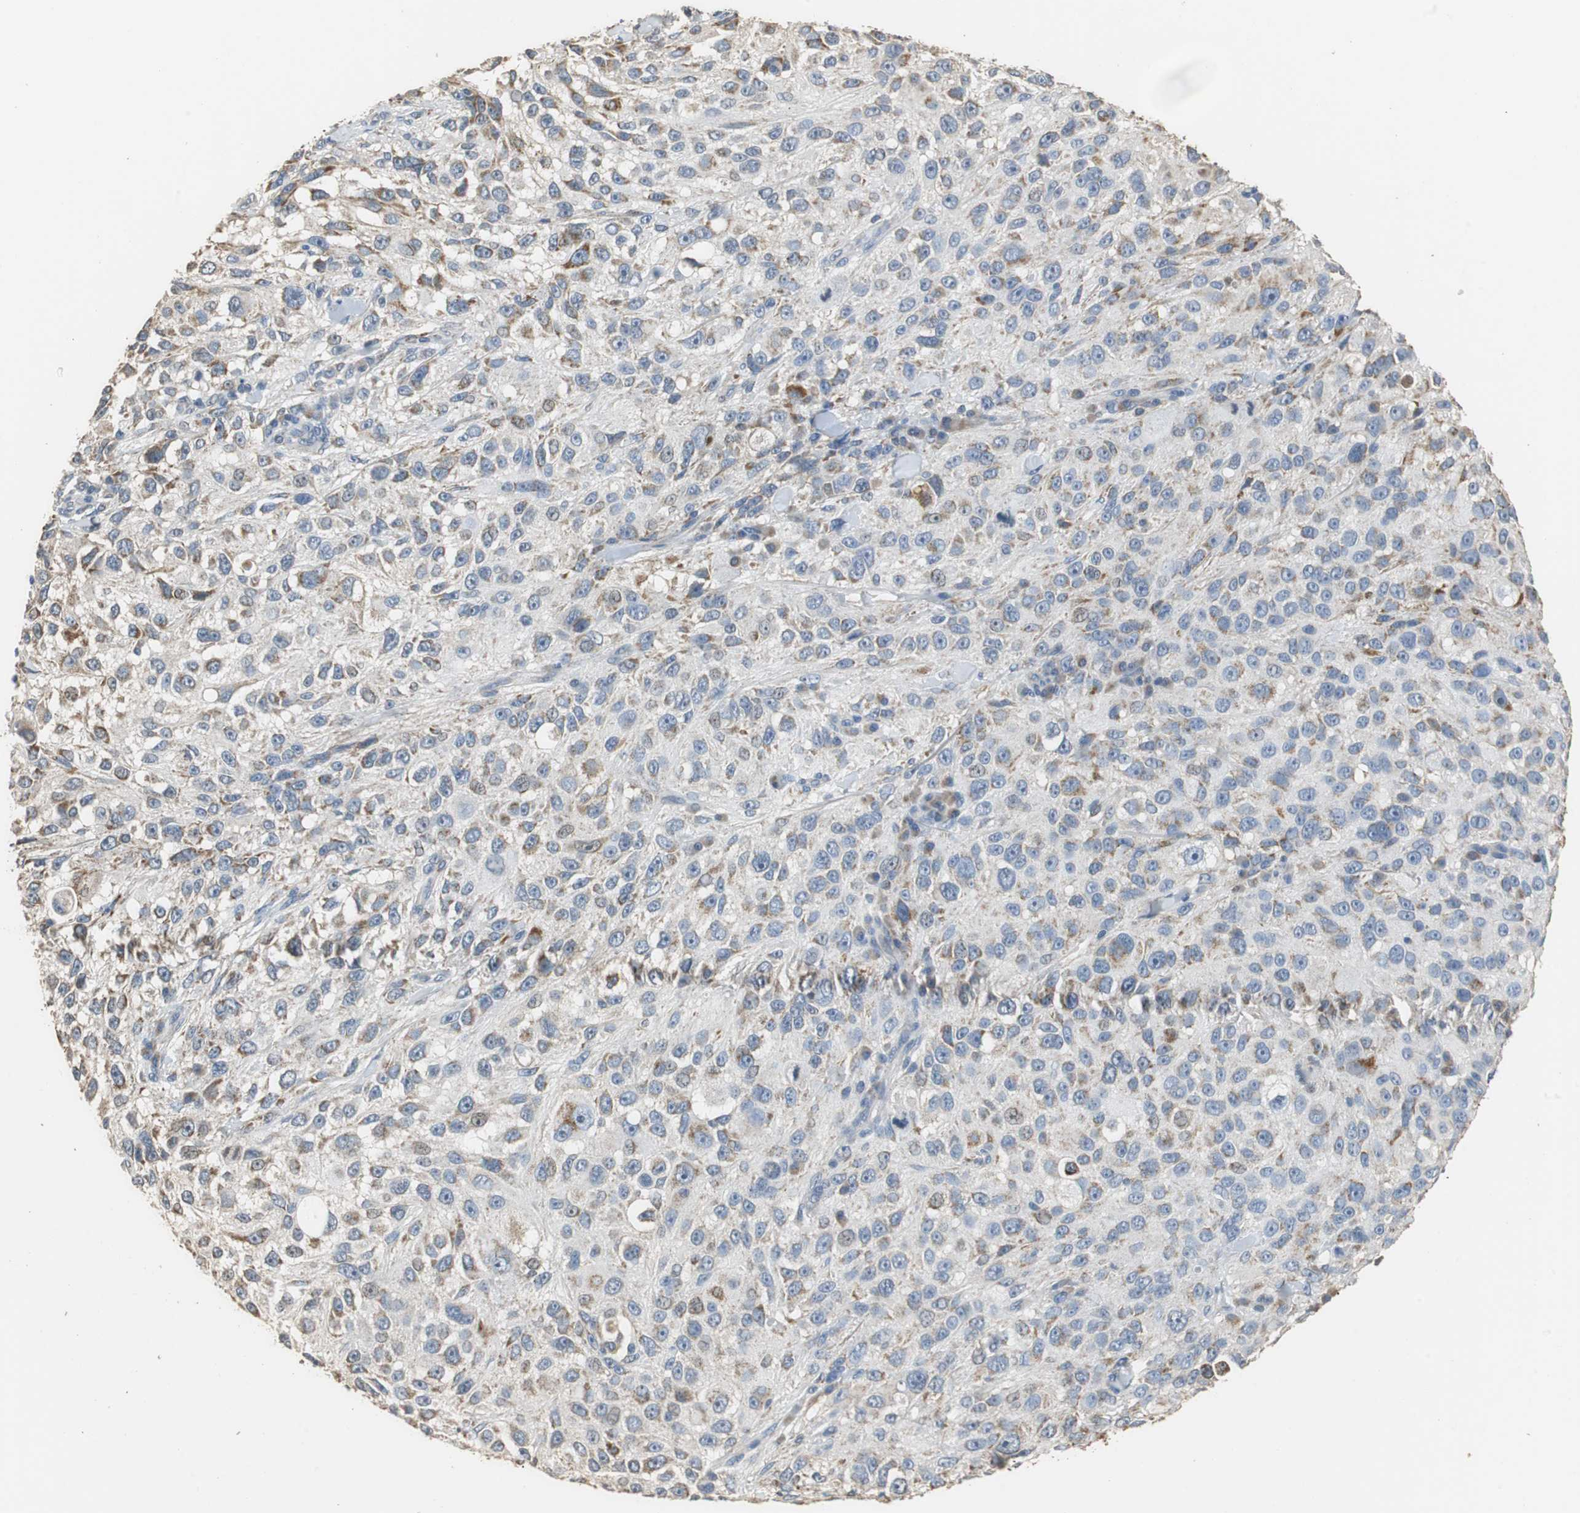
{"staining": {"intensity": "moderate", "quantity": "25%-75%", "location": "cytoplasmic/membranous"}, "tissue": "melanoma", "cell_type": "Tumor cells", "image_type": "cancer", "snomed": [{"axis": "morphology", "description": "Necrosis, NOS"}, {"axis": "morphology", "description": "Malignant melanoma, NOS"}, {"axis": "topography", "description": "Skin"}], "caption": "DAB immunohistochemical staining of malignant melanoma exhibits moderate cytoplasmic/membranous protein staining in about 25%-75% of tumor cells.", "gene": "HMGCL", "patient": {"sex": "female", "age": 87}}